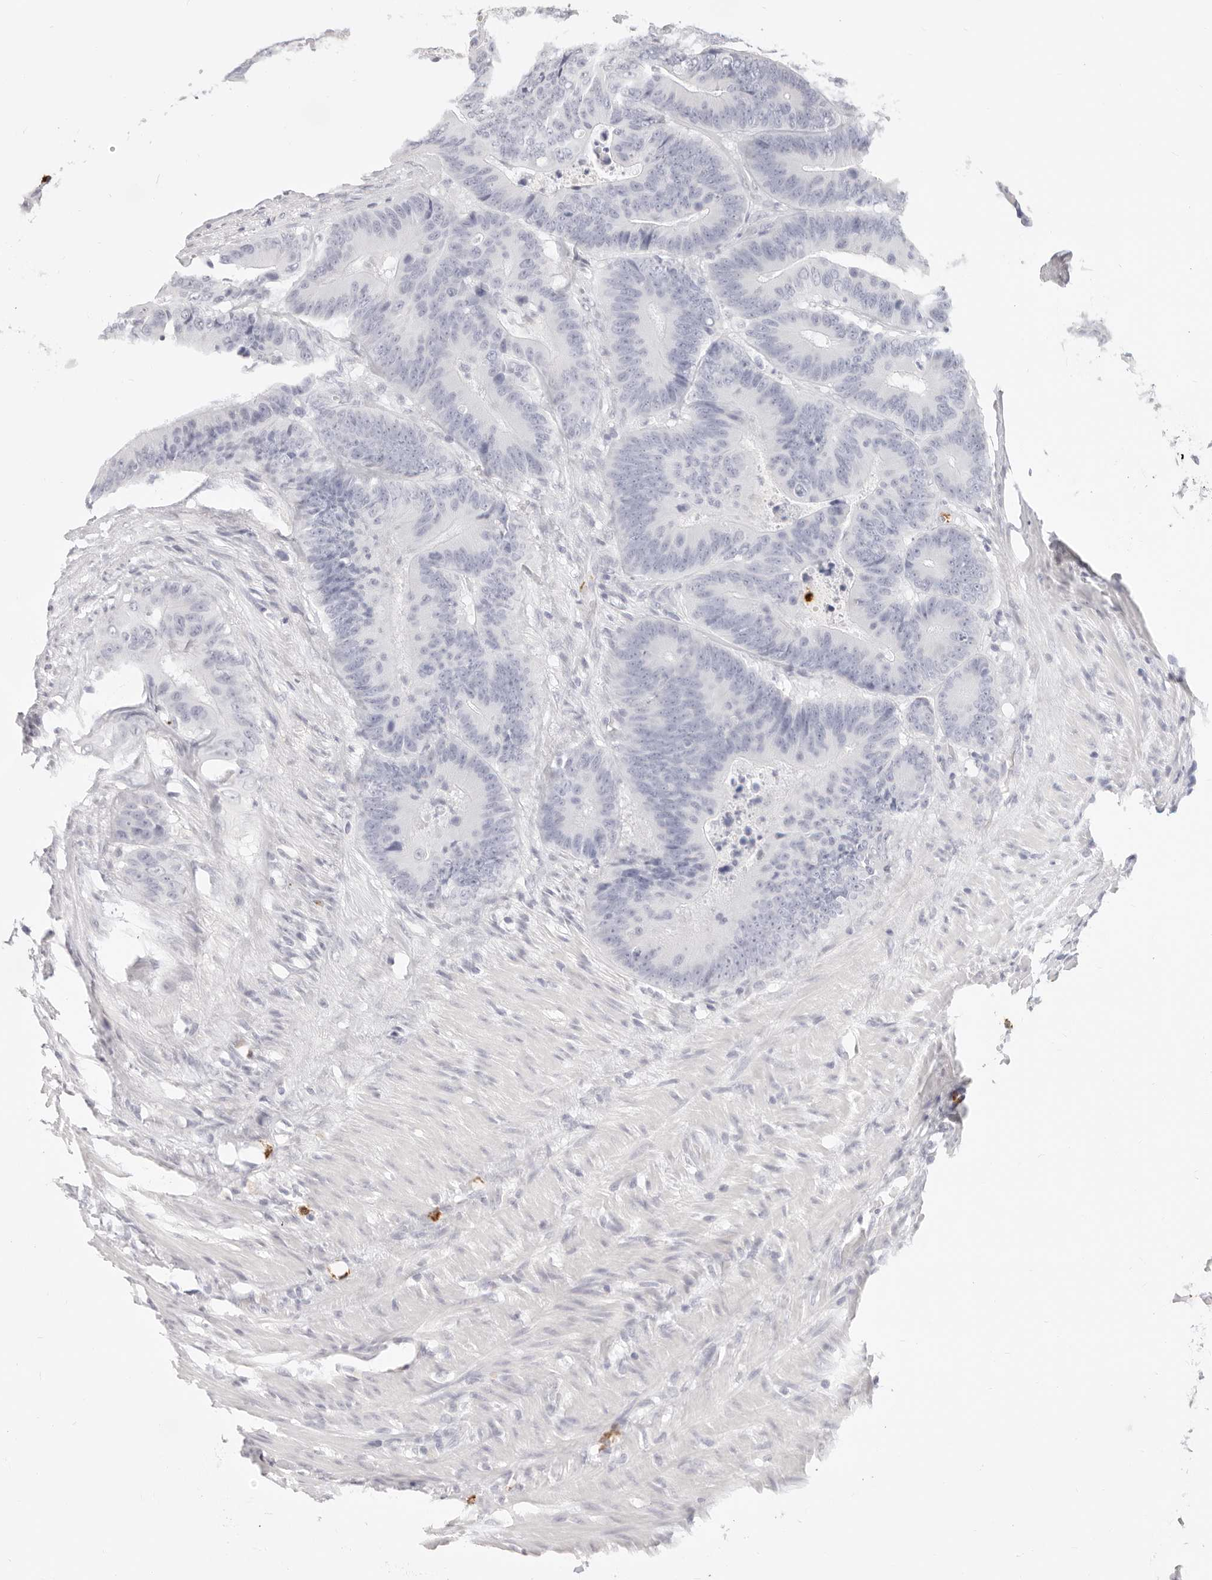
{"staining": {"intensity": "negative", "quantity": "none", "location": "none"}, "tissue": "colorectal cancer", "cell_type": "Tumor cells", "image_type": "cancer", "snomed": [{"axis": "morphology", "description": "Adenocarcinoma, NOS"}, {"axis": "topography", "description": "Colon"}], "caption": "Immunohistochemistry (IHC) micrograph of adenocarcinoma (colorectal) stained for a protein (brown), which exhibits no positivity in tumor cells.", "gene": "CAMP", "patient": {"sex": "male", "age": 83}}